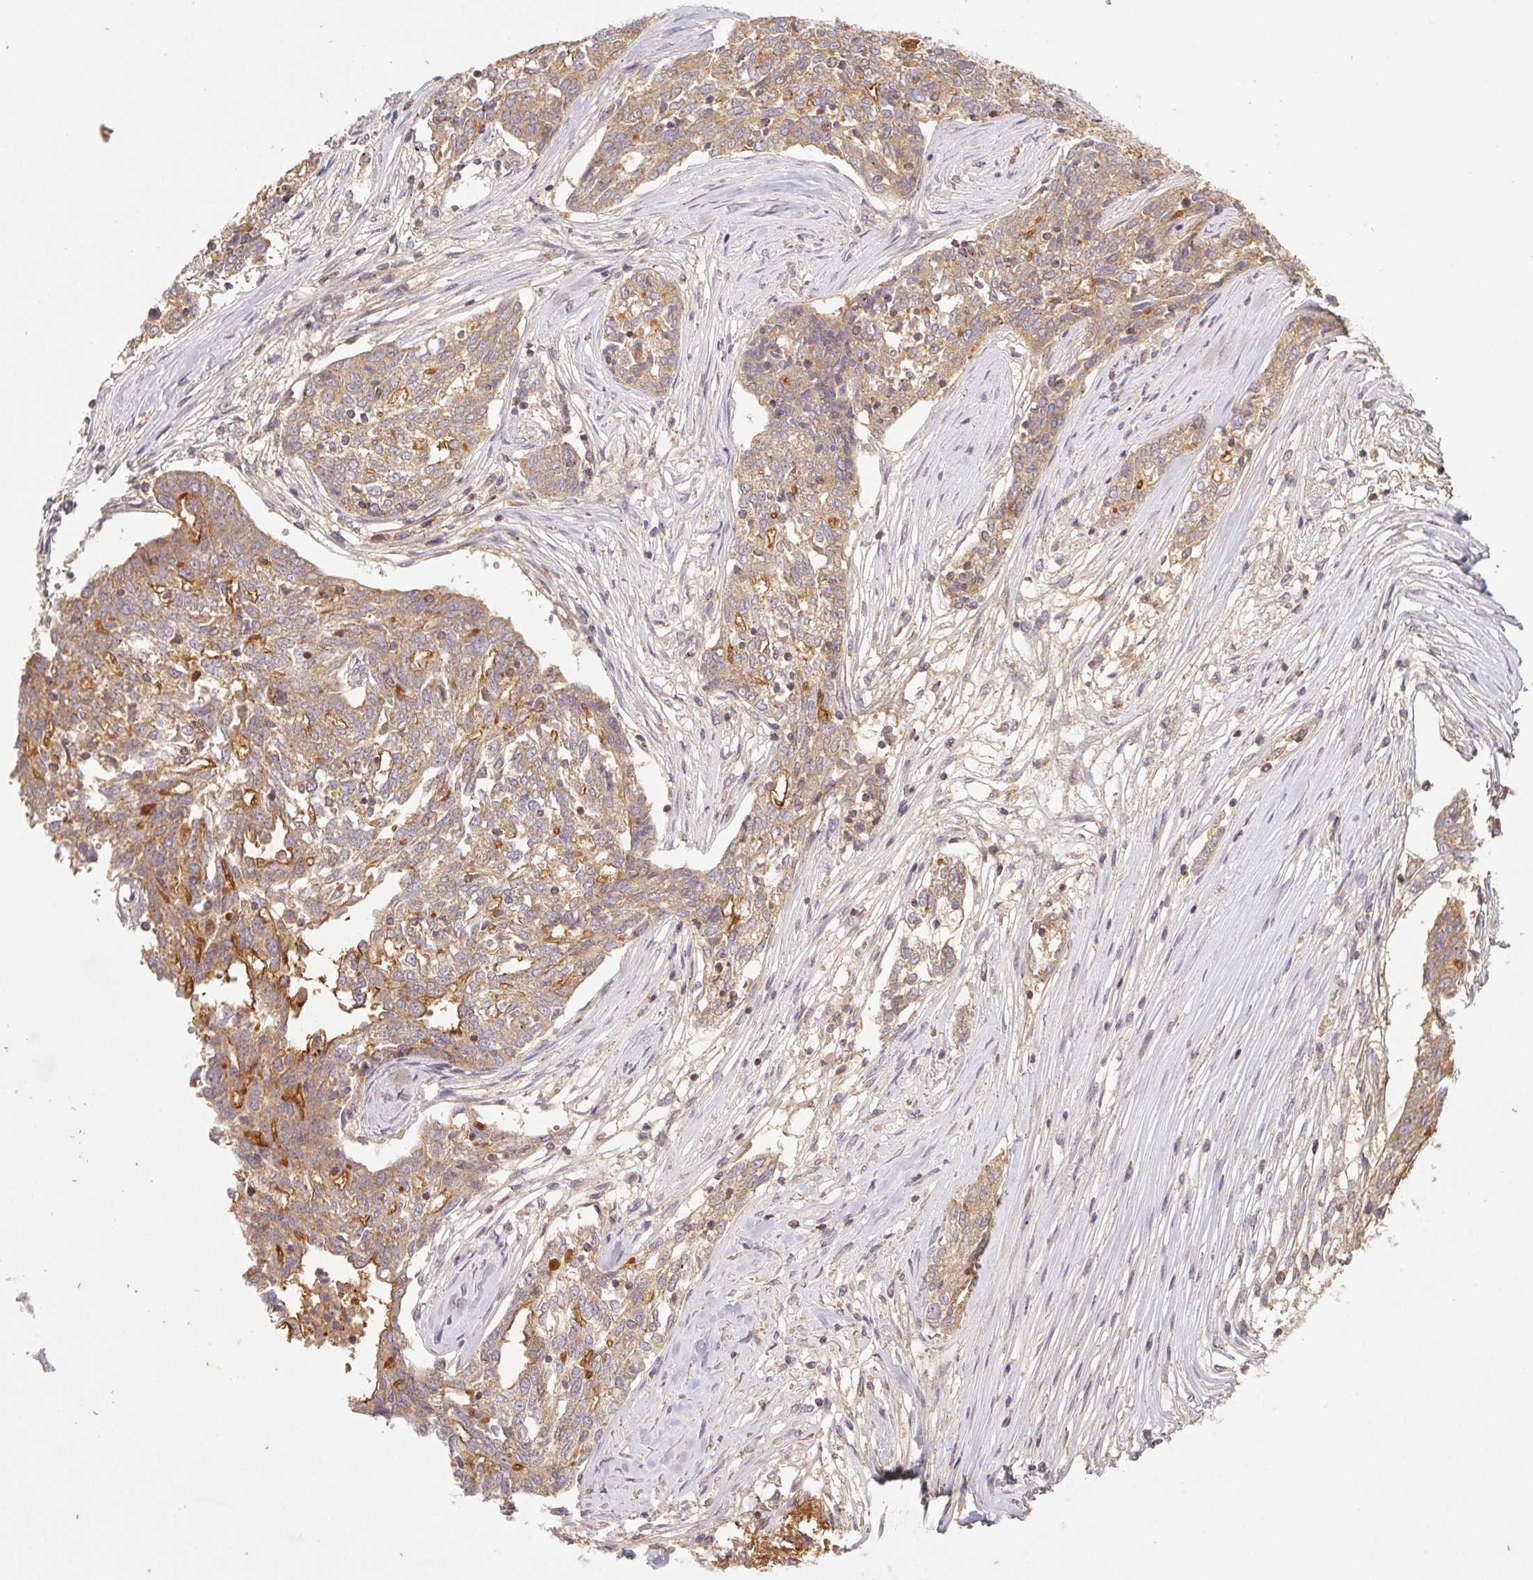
{"staining": {"intensity": "moderate", "quantity": ">75%", "location": "cytoplasmic/membranous"}, "tissue": "ovarian cancer", "cell_type": "Tumor cells", "image_type": "cancer", "snomed": [{"axis": "morphology", "description": "Cystadenocarcinoma, serous, NOS"}, {"axis": "topography", "description": "Ovary"}], "caption": "A high-resolution micrograph shows IHC staining of serous cystadenocarcinoma (ovarian), which shows moderate cytoplasmic/membranous positivity in about >75% of tumor cells.", "gene": "MTHFD1", "patient": {"sex": "female", "age": 67}}